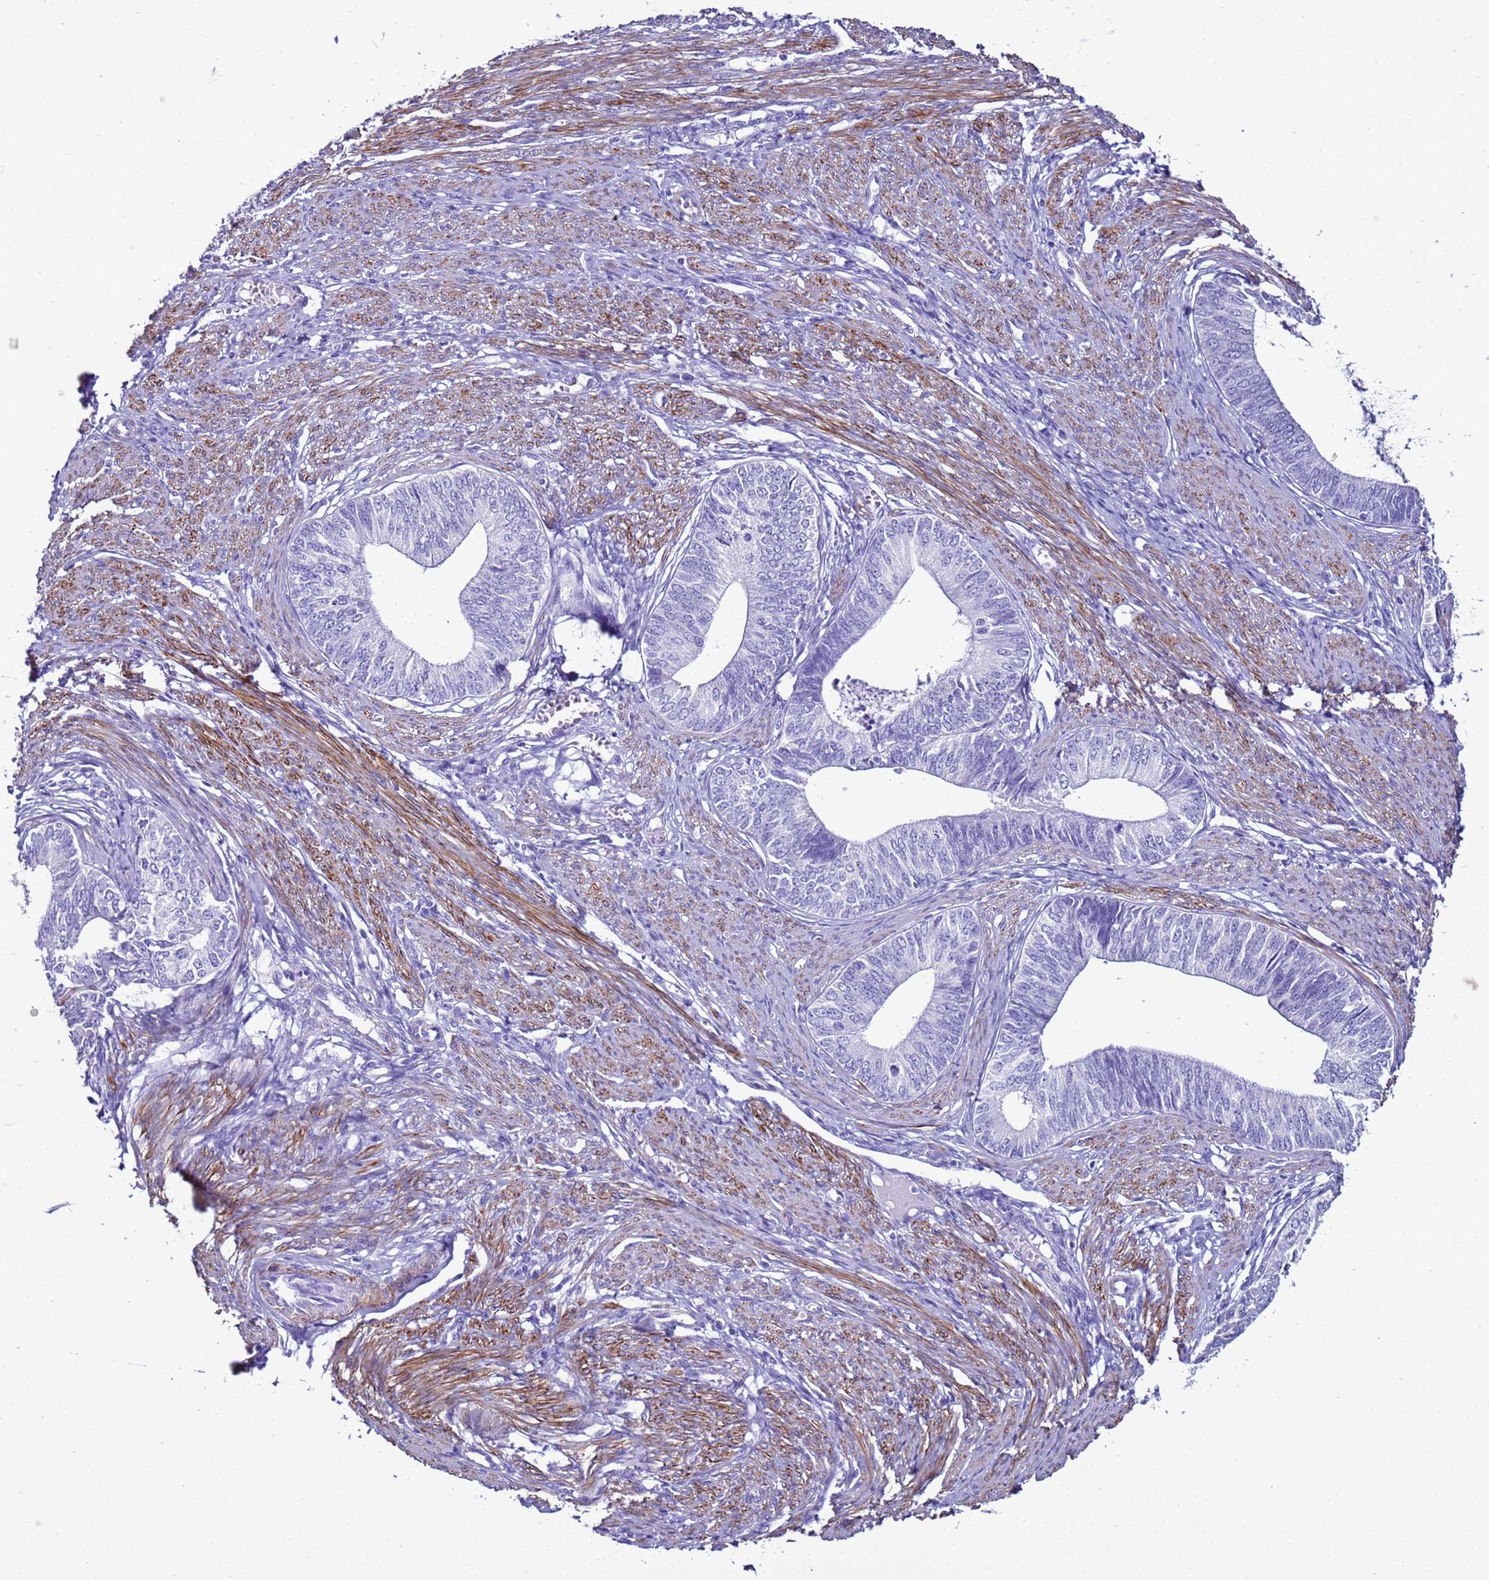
{"staining": {"intensity": "negative", "quantity": "none", "location": "none"}, "tissue": "endometrial cancer", "cell_type": "Tumor cells", "image_type": "cancer", "snomed": [{"axis": "morphology", "description": "Adenocarcinoma, NOS"}, {"axis": "topography", "description": "Endometrium"}], "caption": "Human endometrial cancer stained for a protein using immunohistochemistry (IHC) exhibits no positivity in tumor cells.", "gene": "LCMT1", "patient": {"sex": "female", "age": 68}}